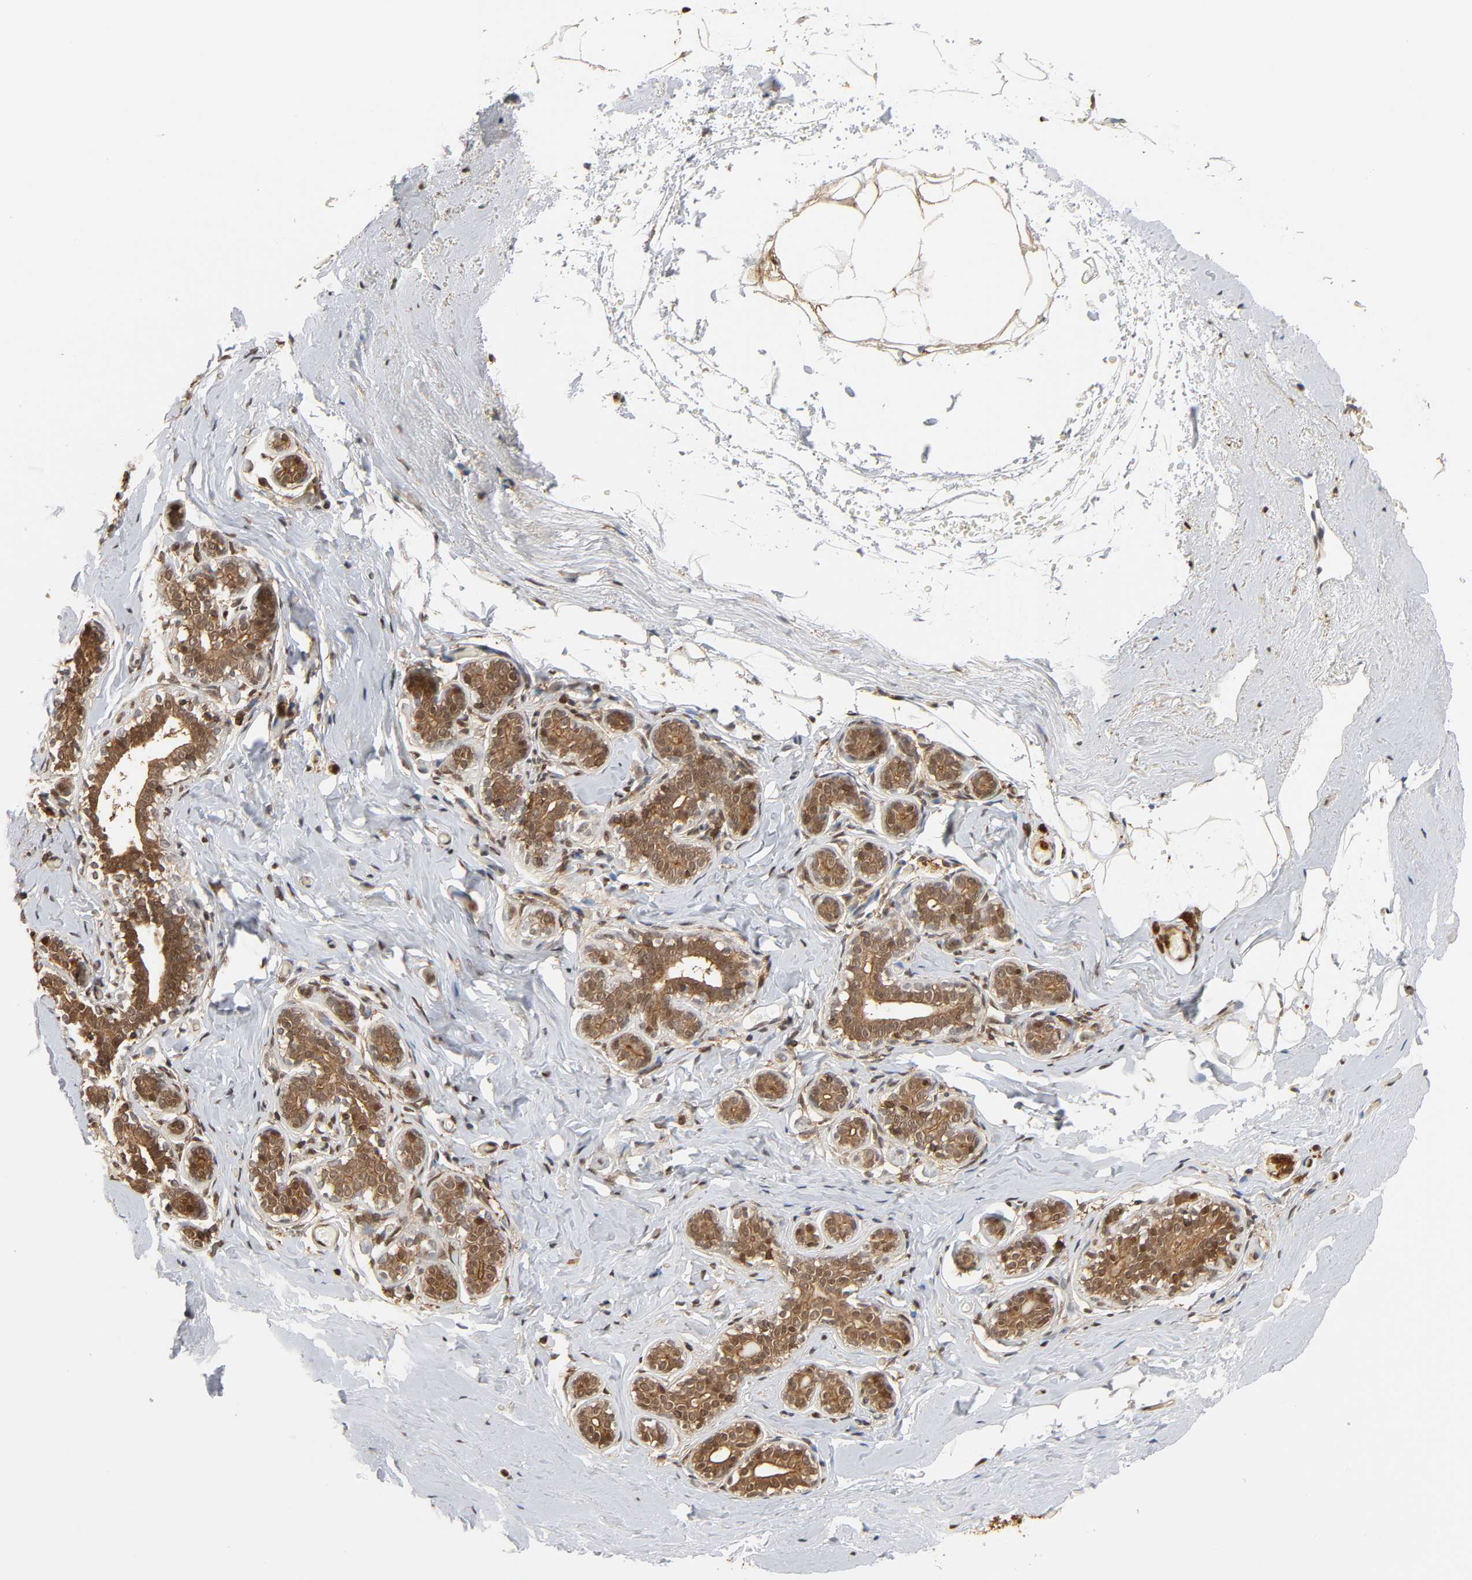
{"staining": {"intensity": "moderate", "quantity": ">75%", "location": "cytoplasmic/membranous,nuclear"}, "tissue": "breast", "cell_type": "Adipocytes", "image_type": "normal", "snomed": [{"axis": "morphology", "description": "Normal tissue, NOS"}, {"axis": "topography", "description": "Breast"}, {"axis": "topography", "description": "Soft tissue"}], "caption": "Moderate cytoplasmic/membranous,nuclear protein expression is present in approximately >75% of adipocytes in breast.", "gene": "ANXA11", "patient": {"sex": "female", "age": 75}}